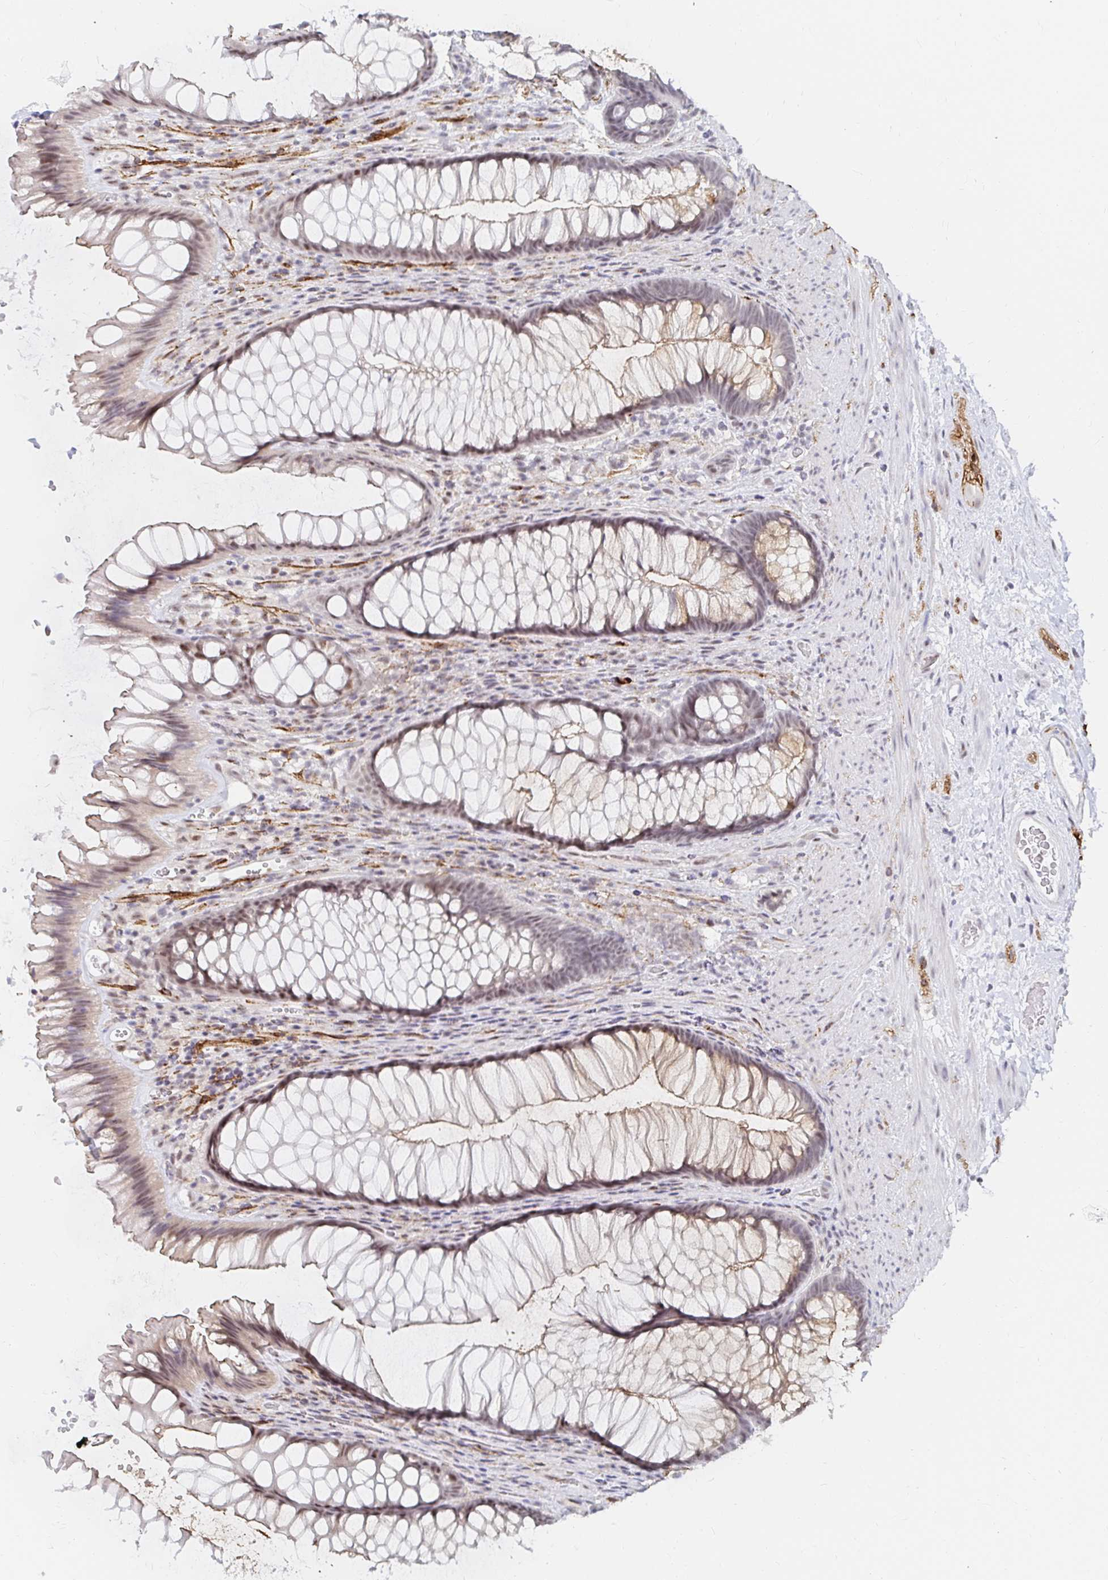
{"staining": {"intensity": "moderate", "quantity": "25%-75%", "location": "cytoplasmic/membranous,nuclear"}, "tissue": "rectum", "cell_type": "Glandular cells", "image_type": "normal", "snomed": [{"axis": "morphology", "description": "Normal tissue, NOS"}, {"axis": "topography", "description": "Rectum"}], "caption": "Rectum stained for a protein reveals moderate cytoplasmic/membranous,nuclear positivity in glandular cells. The staining was performed using DAB (3,3'-diaminobenzidine), with brown indicating positive protein expression. Nuclei are stained blue with hematoxylin.", "gene": "COL28A1", "patient": {"sex": "male", "age": 53}}